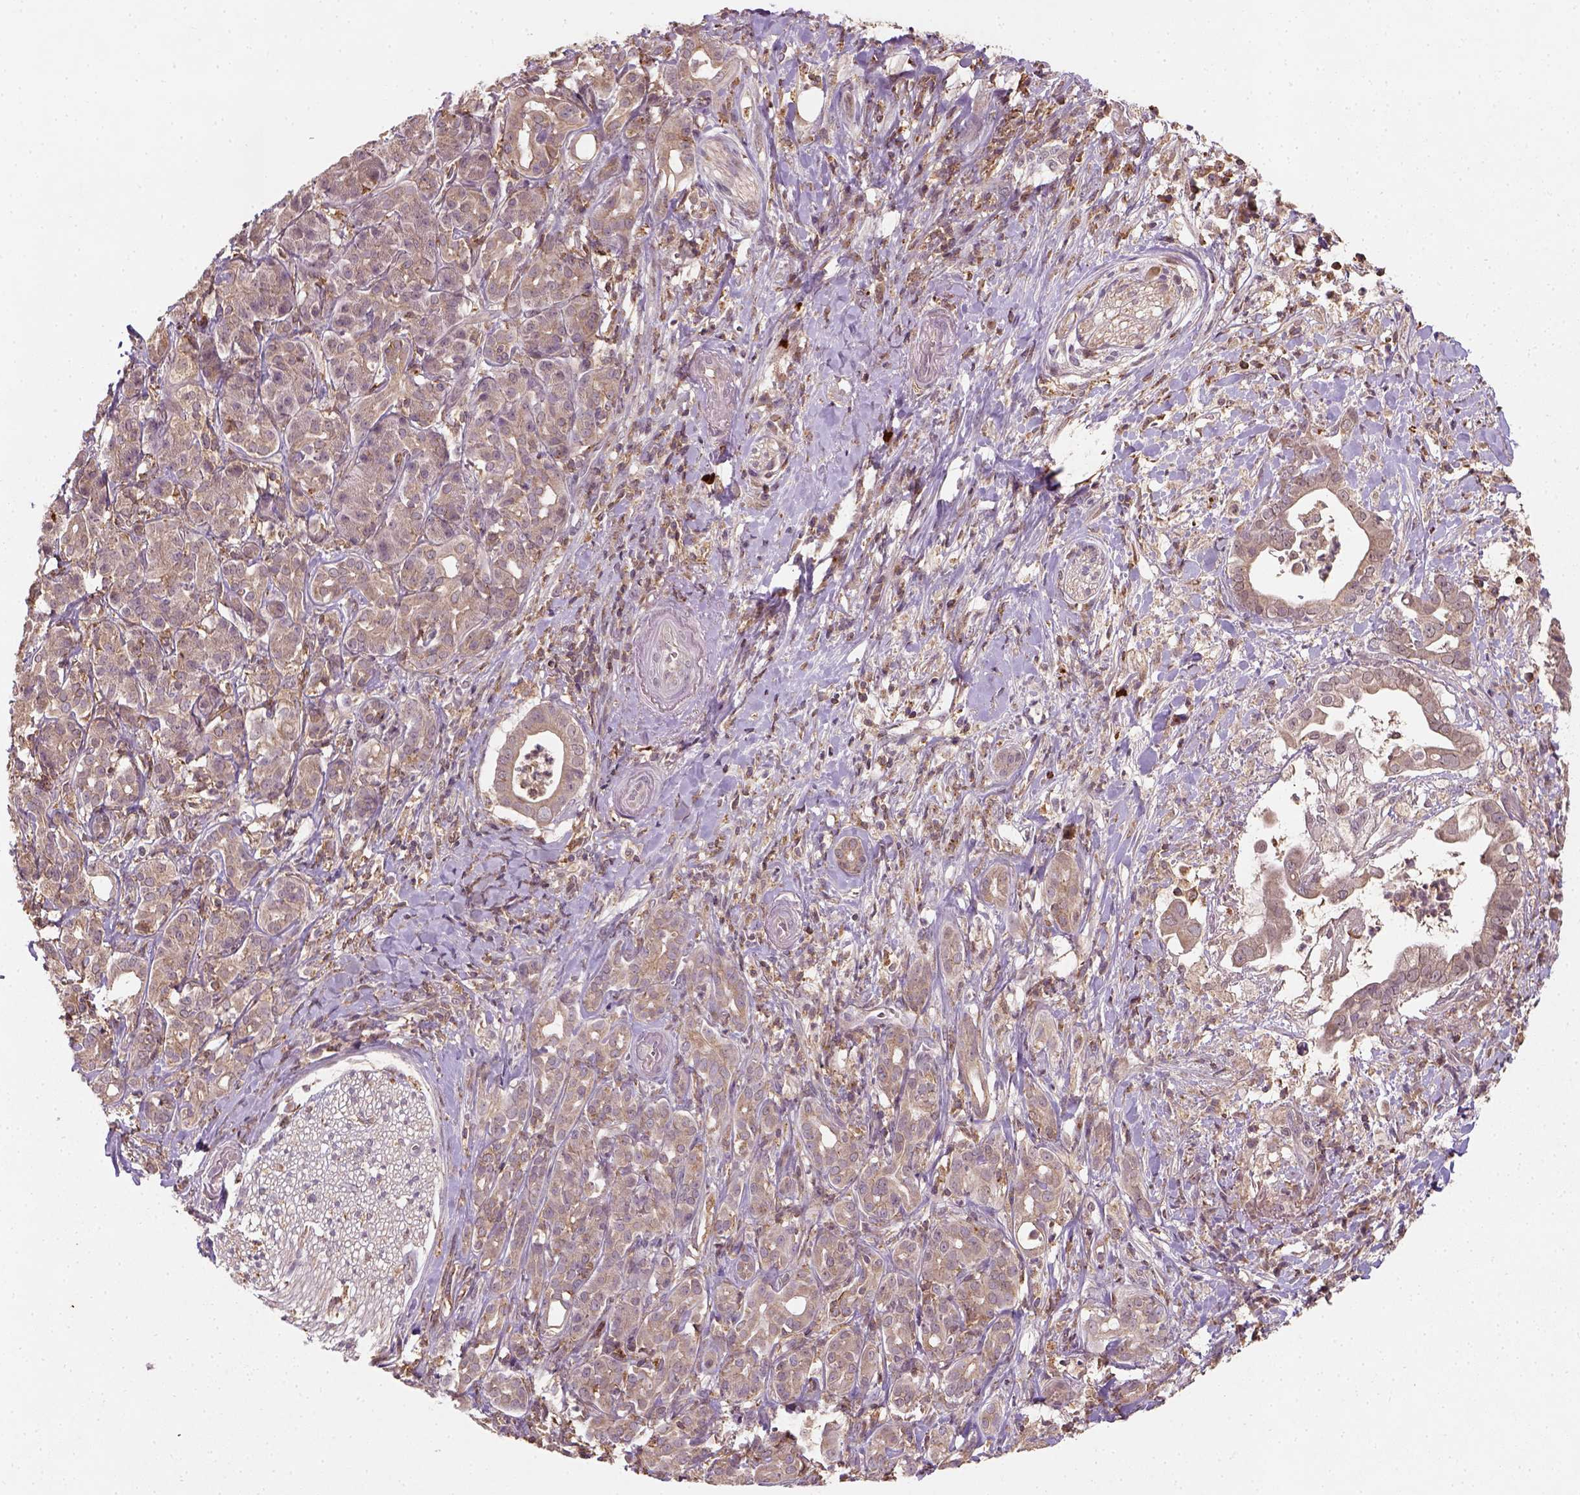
{"staining": {"intensity": "weak", "quantity": ">75%", "location": "cytoplasmic/membranous"}, "tissue": "pancreatic cancer", "cell_type": "Tumor cells", "image_type": "cancer", "snomed": [{"axis": "morphology", "description": "Adenocarcinoma, NOS"}, {"axis": "topography", "description": "Pancreas"}], "caption": "About >75% of tumor cells in human adenocarcinoma (pancreatic) reveal weak cytoplasmic/membranous protein expression as visualized by brown immunohistochemical staining.", "gene": "CAMKK1", "patient": {"sex": "male", "age": 61}}